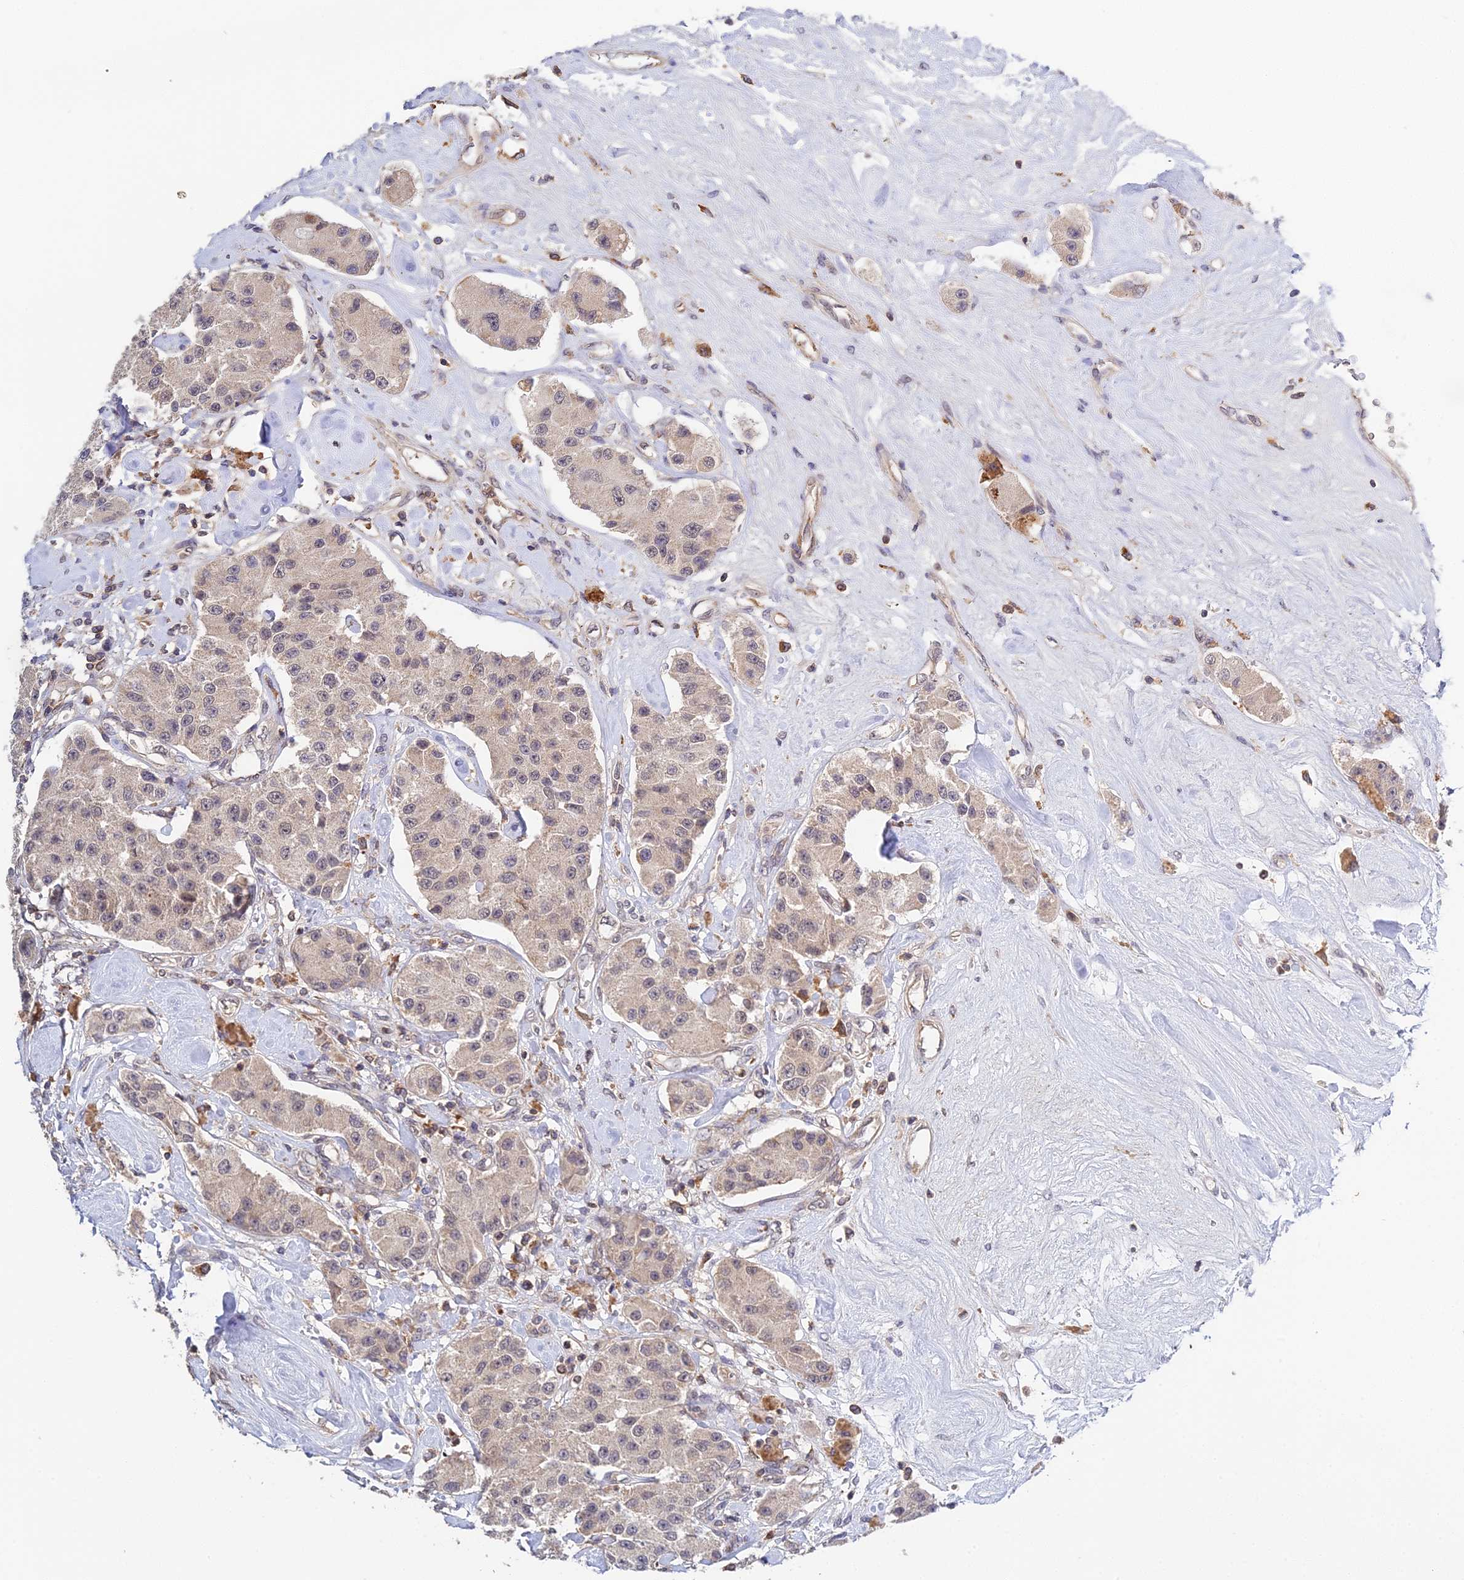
{"staining": {"intensity": "weak", "quantity": ">75%", "location": "cytoplasmic/membranous"}, "tissue": "carcinoid", "cell_type": "Tumor cells", "image_type": "cancer", "snomed": [{"axis": "morphology", "description": "Carcinoid, malignant, NOS"}, {"axis": "topography", "description": "Pancreas"}], "caption": "Approximately >75% of tumor cells in carcinoid (malignant) exhibit weak cytoplasmic/membranous protein positivity as visualized by brown immunohistochemical staining.", "gene": "TPRX1", "patient": {"sex": "male", "age": 41}}